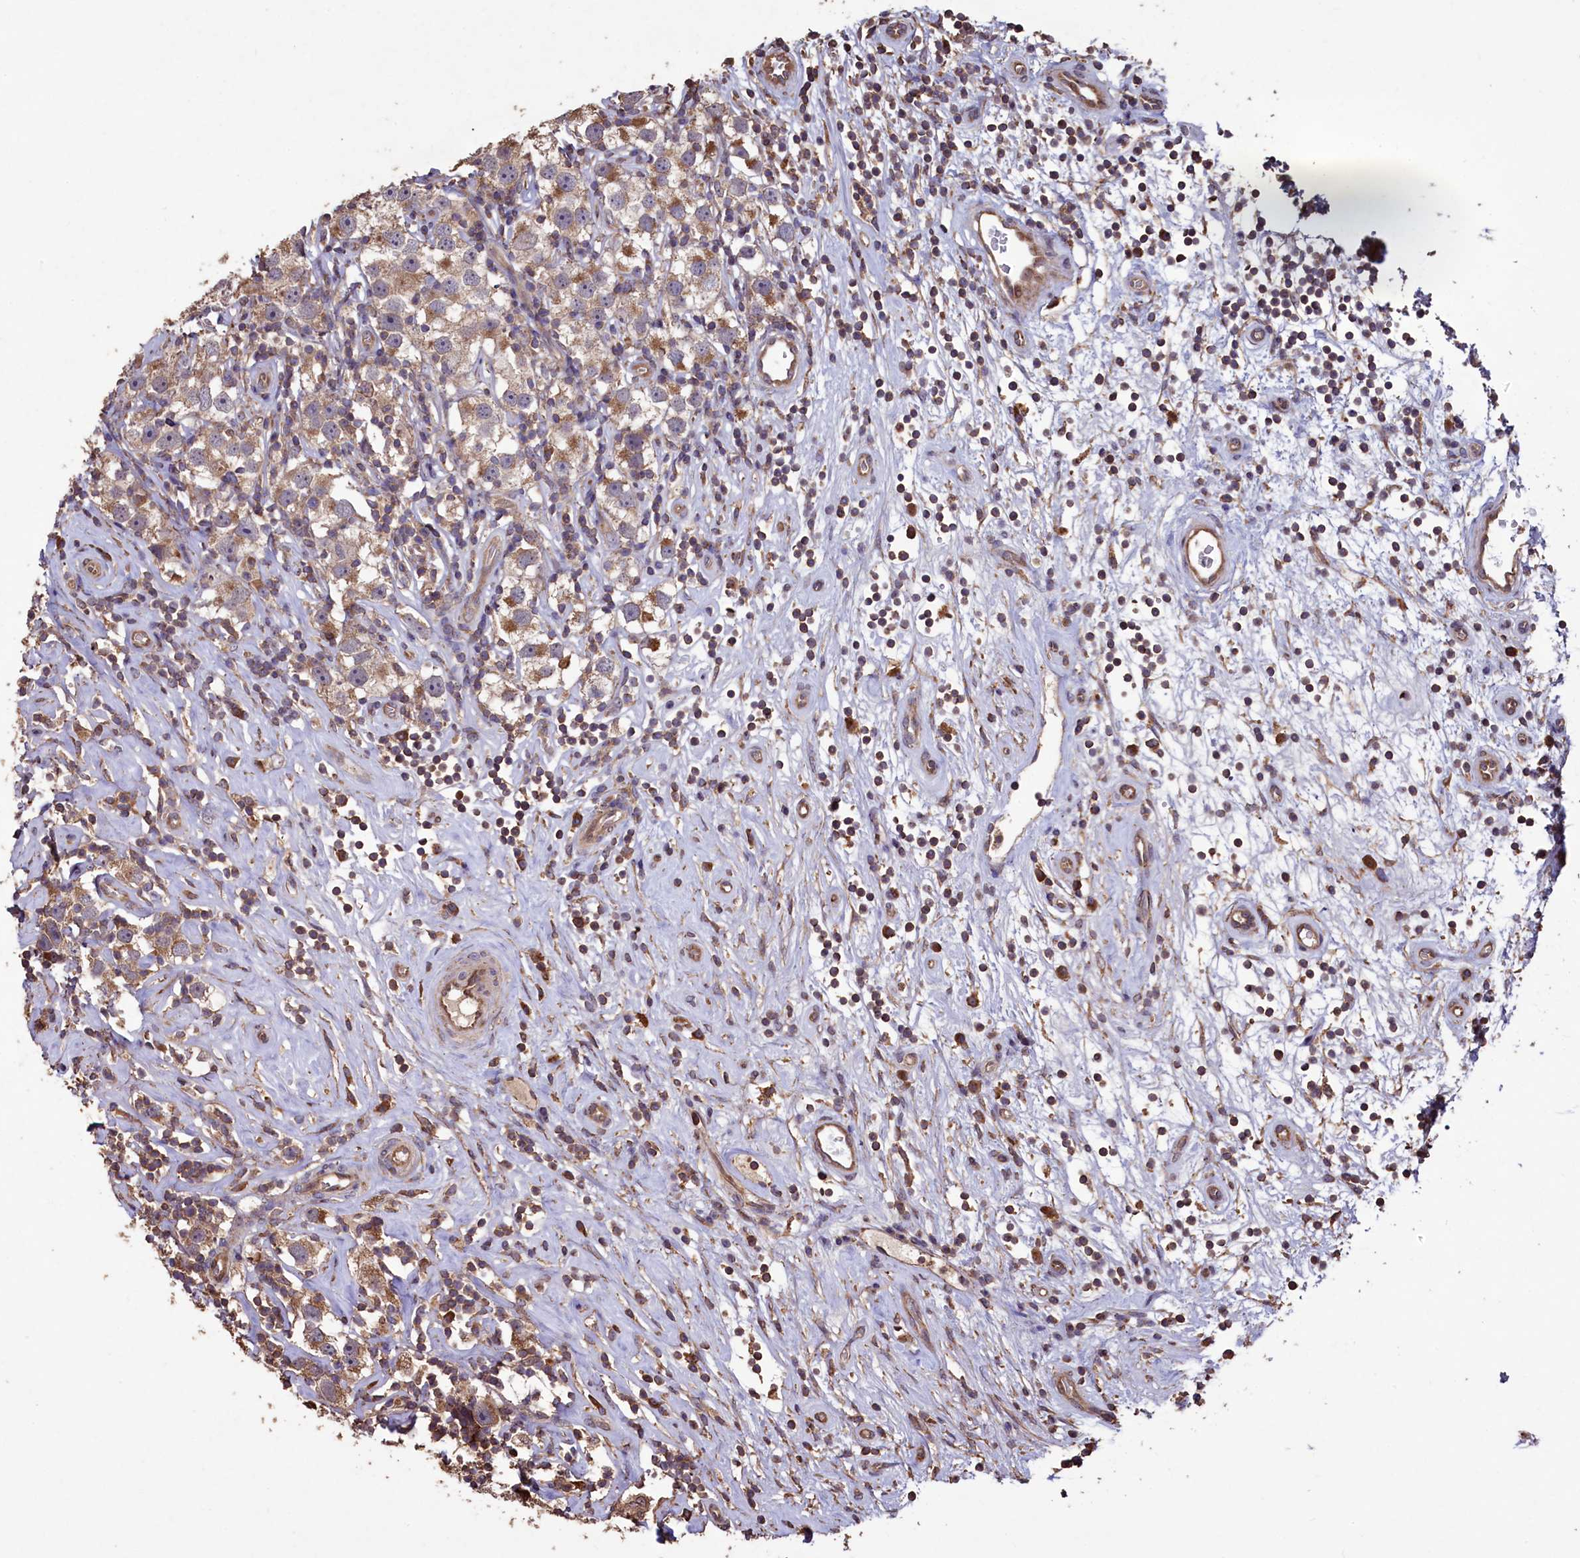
{"staining": {"intensity": "moderate", "quantity": "25%-75%", "location": "cytoplasmic/membranous"}, "tissue": "testis cancer", "cell_type": "Tumor cells", "image_type": "cancer", "snomed": [{"axis": "morphology", "description": "Seminoma, NOS"}, {"axis": "topography", "description": "Testis"}], "caption": "There is medium levels of moderate cytoplasmic/membranous staining in tumor cells of testis cancer, as demonstrated by immunohistochemical staining (brown color).", "gene": "TMEM98", "patient": {"sex": "male", "age": 49}}